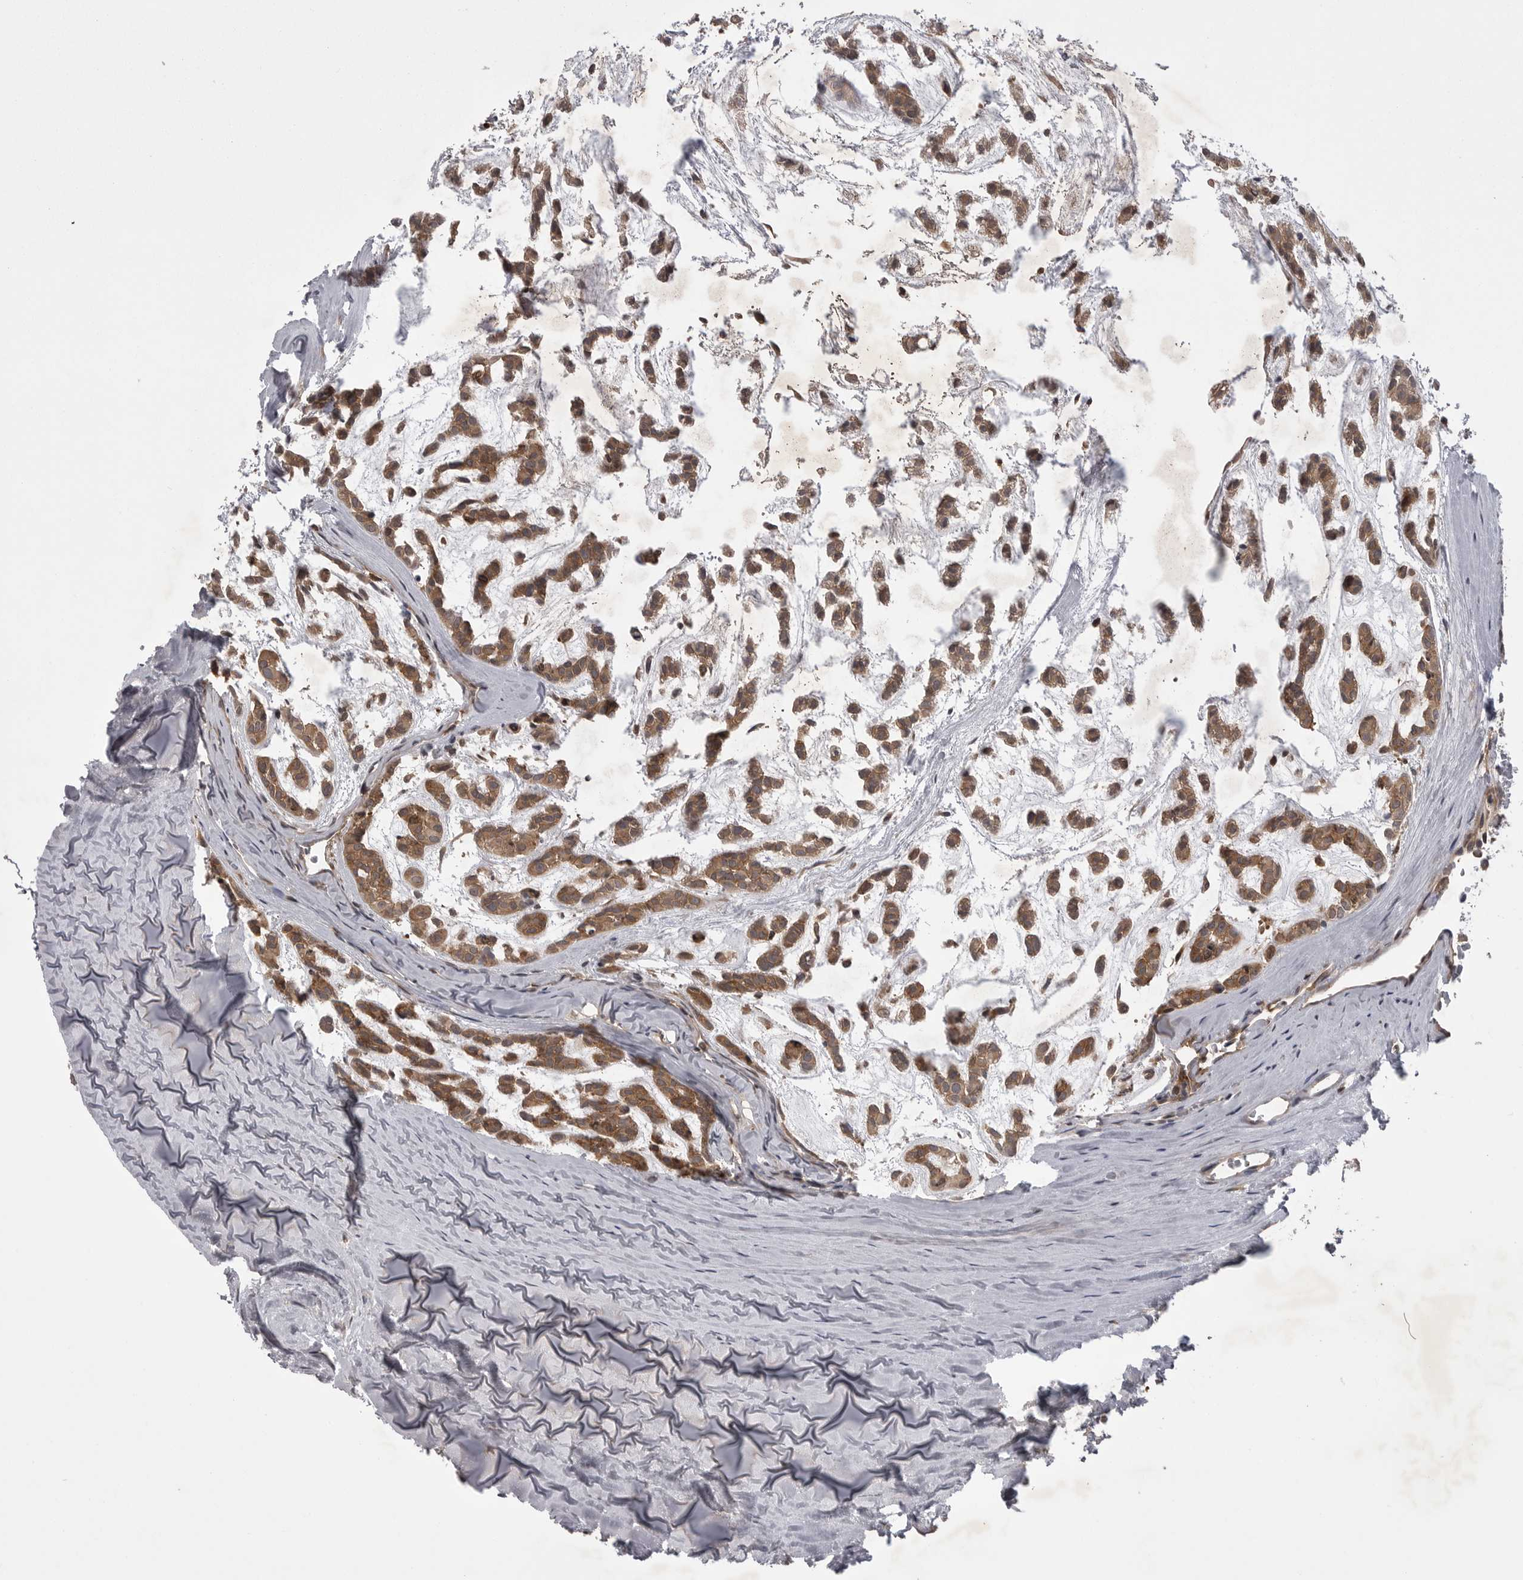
{"staining": {"intensity": "moderate", "quantity": ">75%", "location": "cytoplasmic/membranous"}, "tissue": "head and neck cancer", "cell_type": "Tumor cells", "image_type": "cancer", "snomed": [{"axis": "morphology", "description": "Adenocarcinoma, NOS"}, {"axis": "morphology", "description": "Adenoma, NOS"}, {"axis": "topography", "description": "Head-Neck"}], "caption": "This image reveals immunohistochemistry (IHC) staining of head and neck cancer, with medium moderate cytoplasmic/membranous expression in approximately >75% of tumor cells.", "gene": "STK24", "patient": {"sex": "female", "age": 55}}